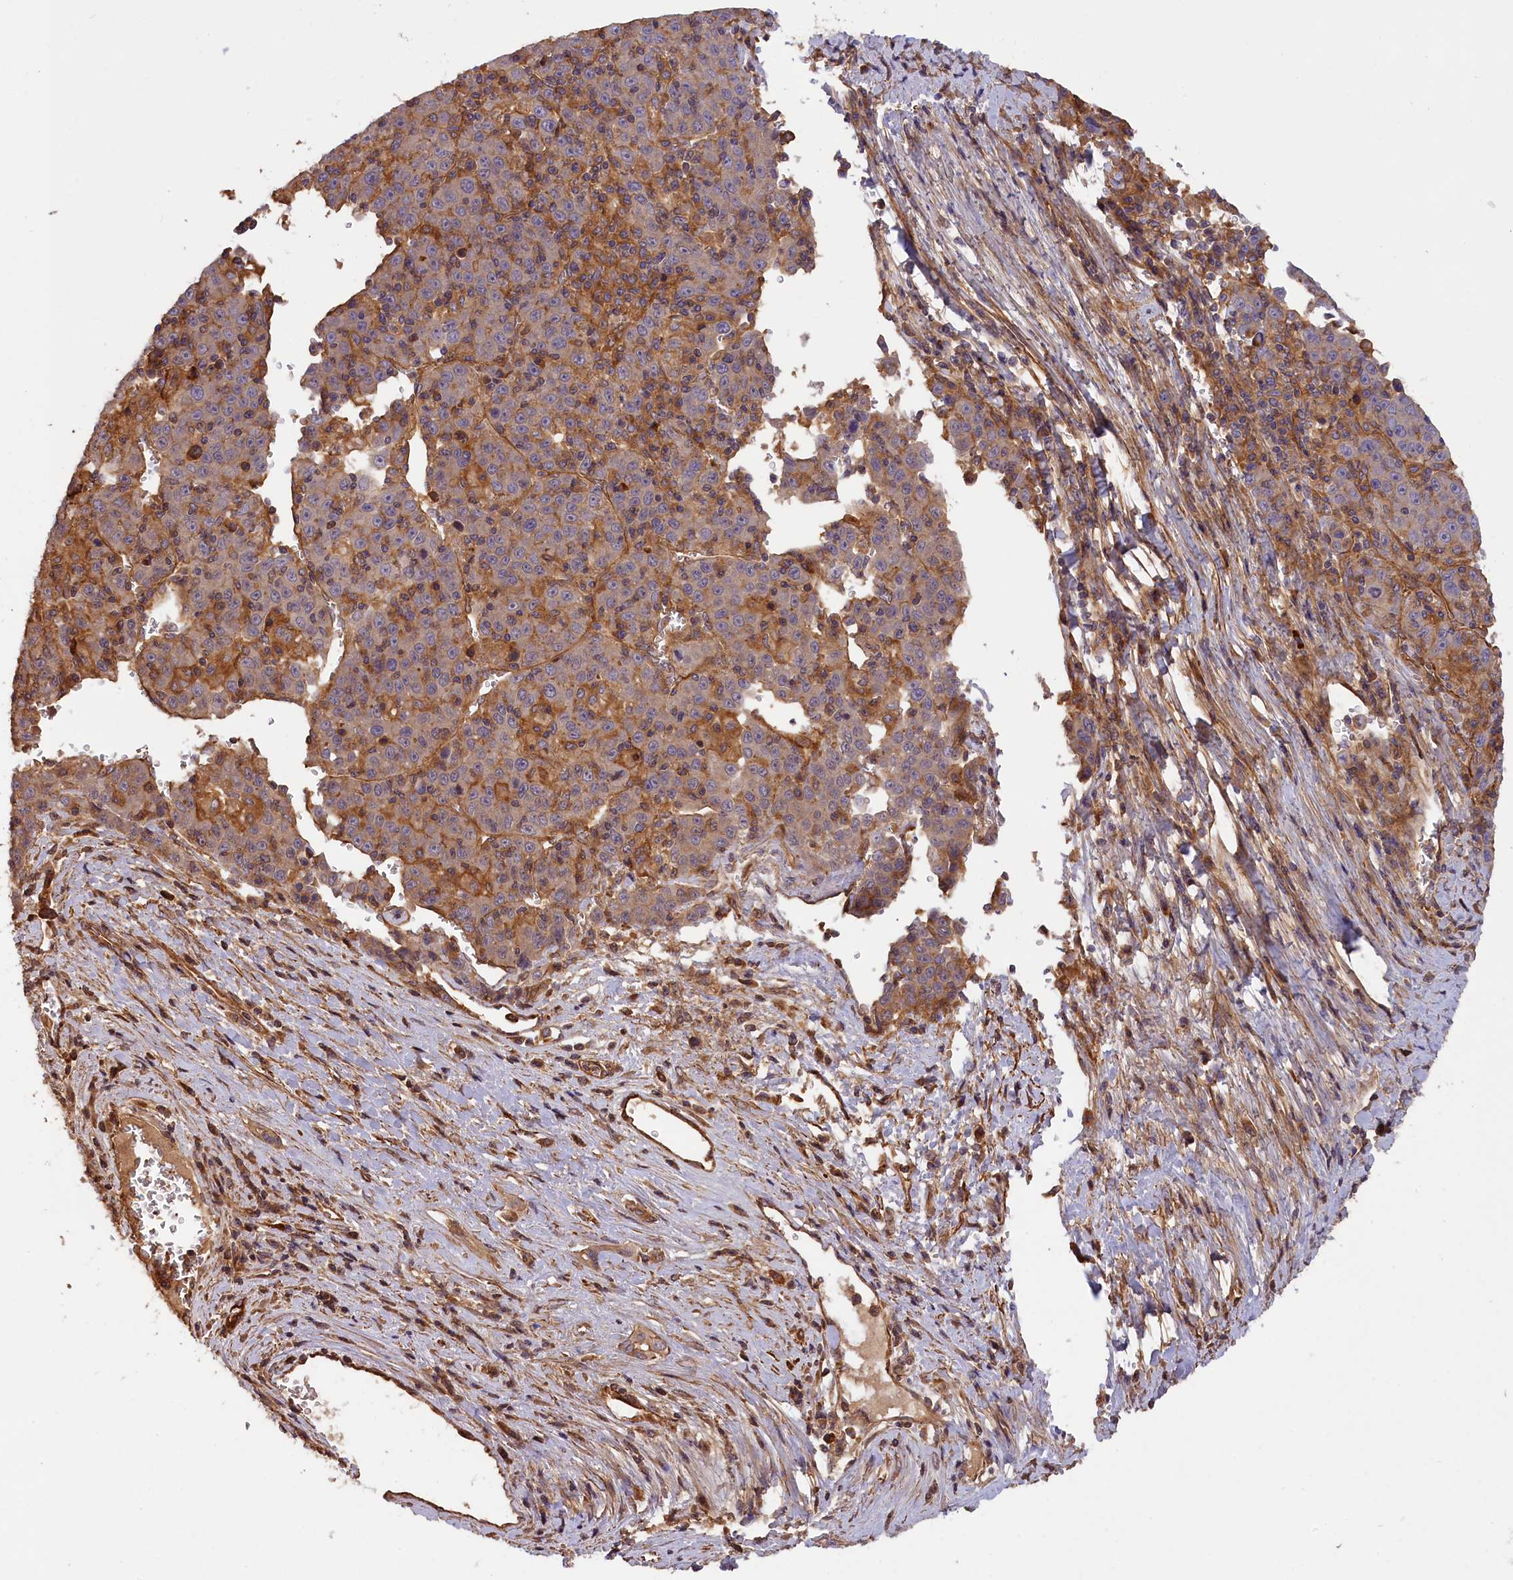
{"staining": {"intensity": "weak", "quantity": "<25%", "location": "cytoplasmic/membranous"}, "tissue": "liver cancer", "cell_type": "Tumor cells", "image_type": "cancer", "snomed": [{"axis": "morphology", "description": "Carcinoma, Hepatocellular, NOS"}, {"axis": "topography", "description": "Liver"}], "caption": "Immunohistochemical staining of hepatocellular carcinoma (liver) shows no significant staining in tumor cells. (DAB immunohistochemistry (IHC), high magnification).", "gene": "FUZ", "patient": {"sex": "female", "age": 53}}